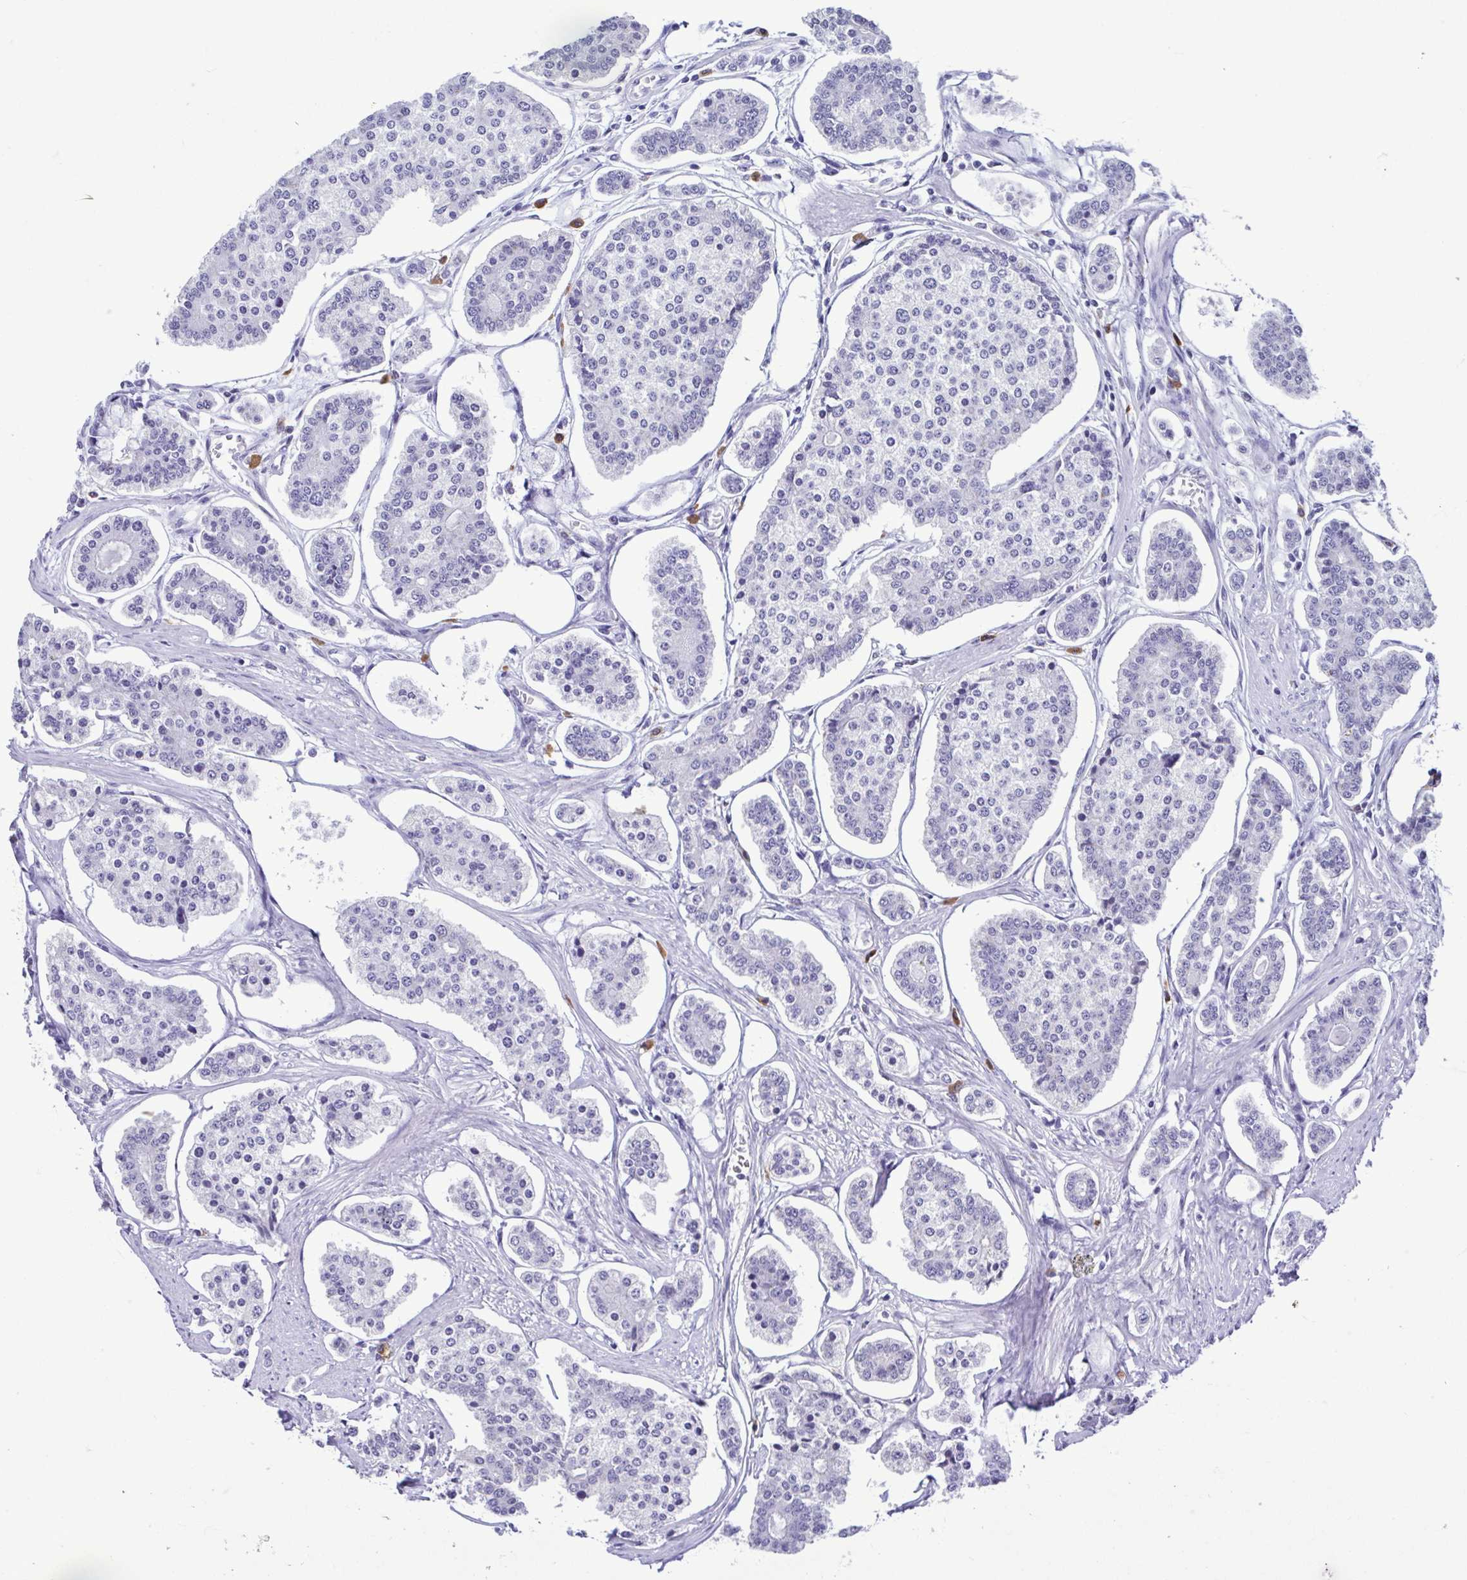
{"staining": {"intensity": "negative", "quantity": "none", "location": "none"}, "tissue": "carcinoid", "cell_type": "Tumor cells", "image_type": "cancer", "snomed": [{"axis": "morphology", "description": "Carcinoid, malignant, NOS"}, {"axis": "topography", "description": "Small intestine"}], "caption": "High power microscopy photomicrograph of an immunohistochemistry histopathology image of carcinoid, revealing no significant positivity in tumor cells.", "gene": "SPATA16", "patient": {"sex": "female", "age": 65}}